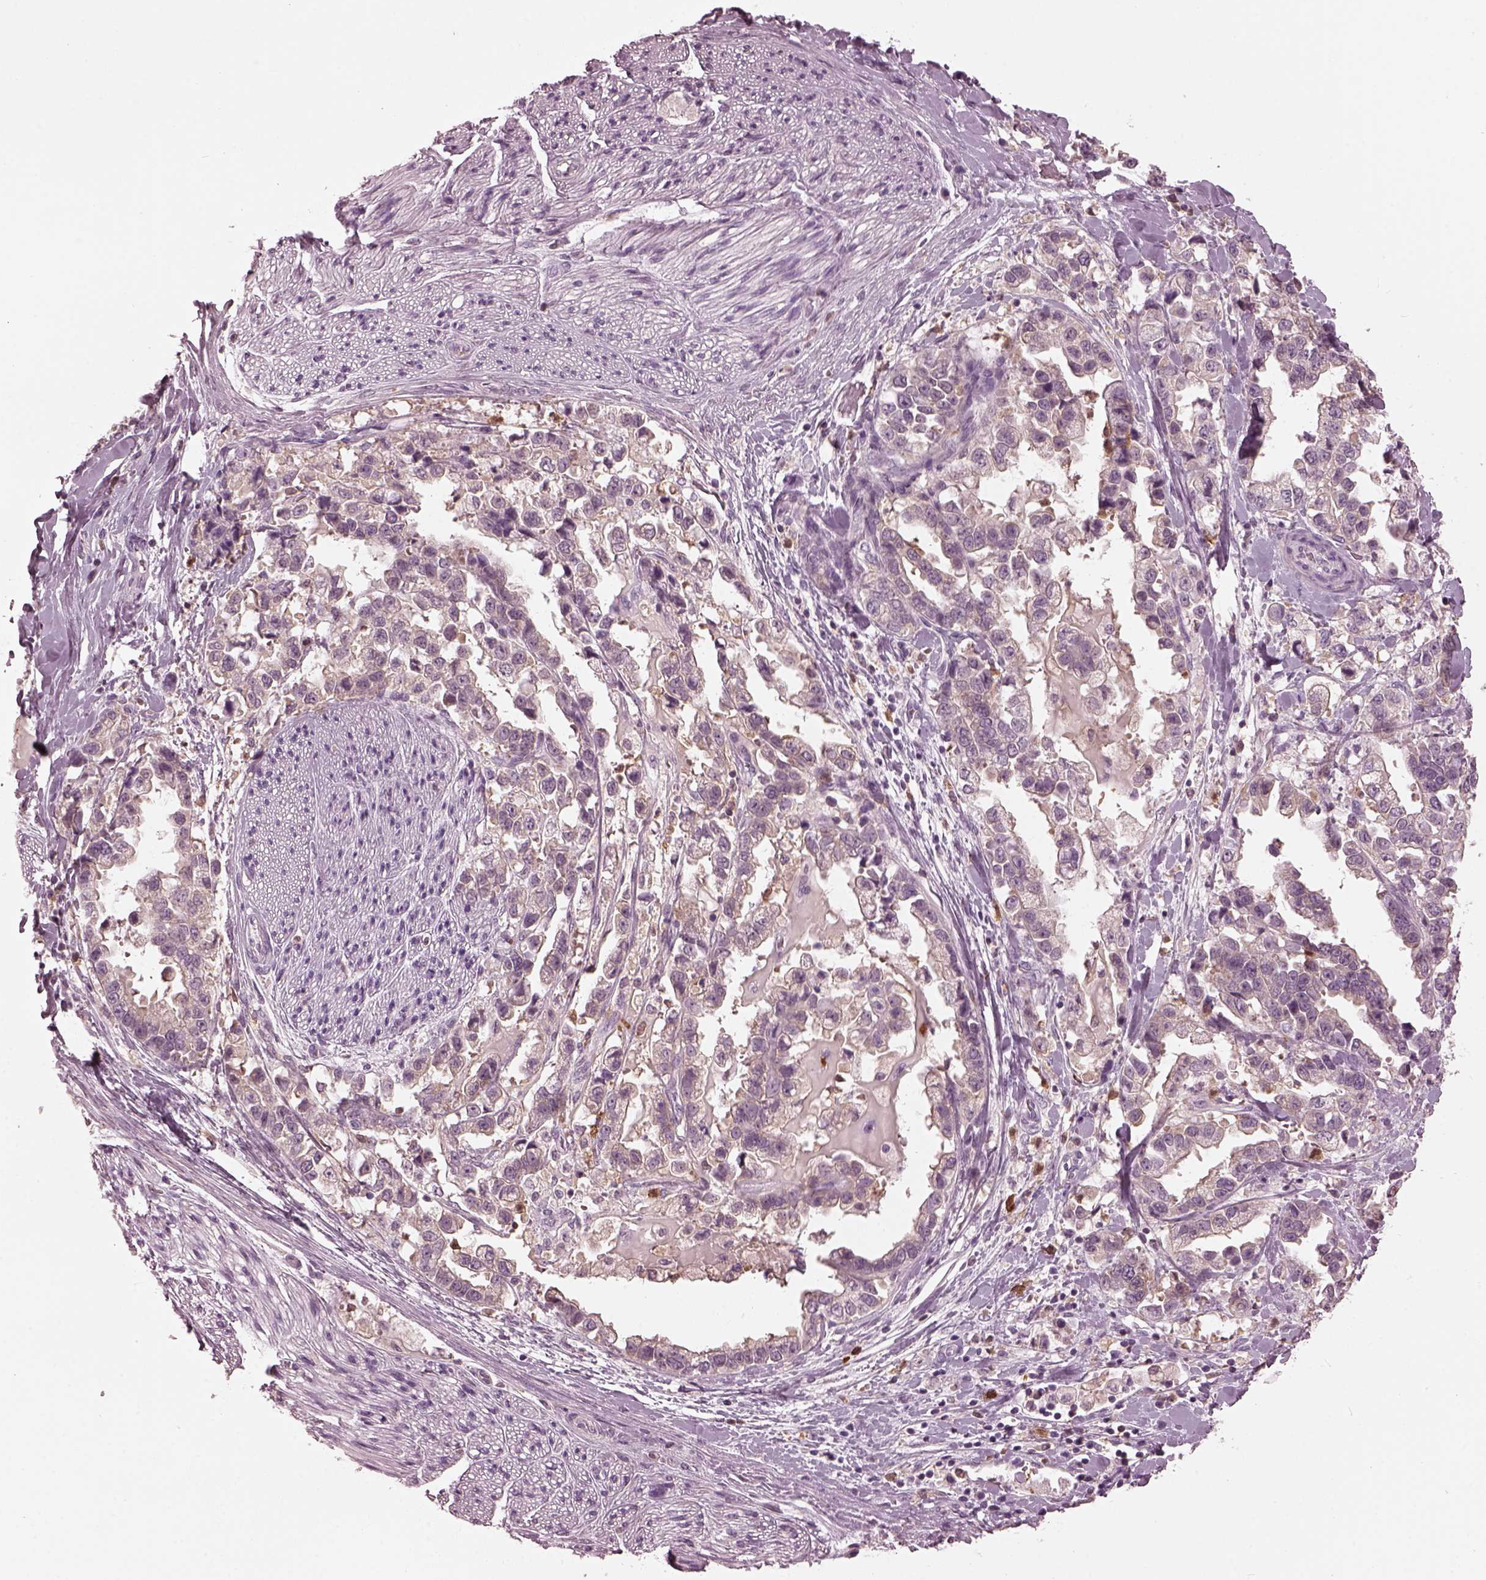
{"staining": {"intensity": "negative", "quantity": "none", "location": "none"}, "tissue": "stomach cancer", "cell_type": "Tumor cells", "image_type": "cancer", "snomed": [{"axis": "morphology", "description": "Adenocarcinoma, NOS"}, {"axis": "topography", "description": "Stomach"}], "caption": "High magnification brightfield microscopy of stomach adenocarcinoma stained with DAB (brown) and counterstained with hematoxylin (blue): tumor cells show no significant staining.", "gene": "PSTPIP2", "patient": {"sex": "male", "age": 59}}